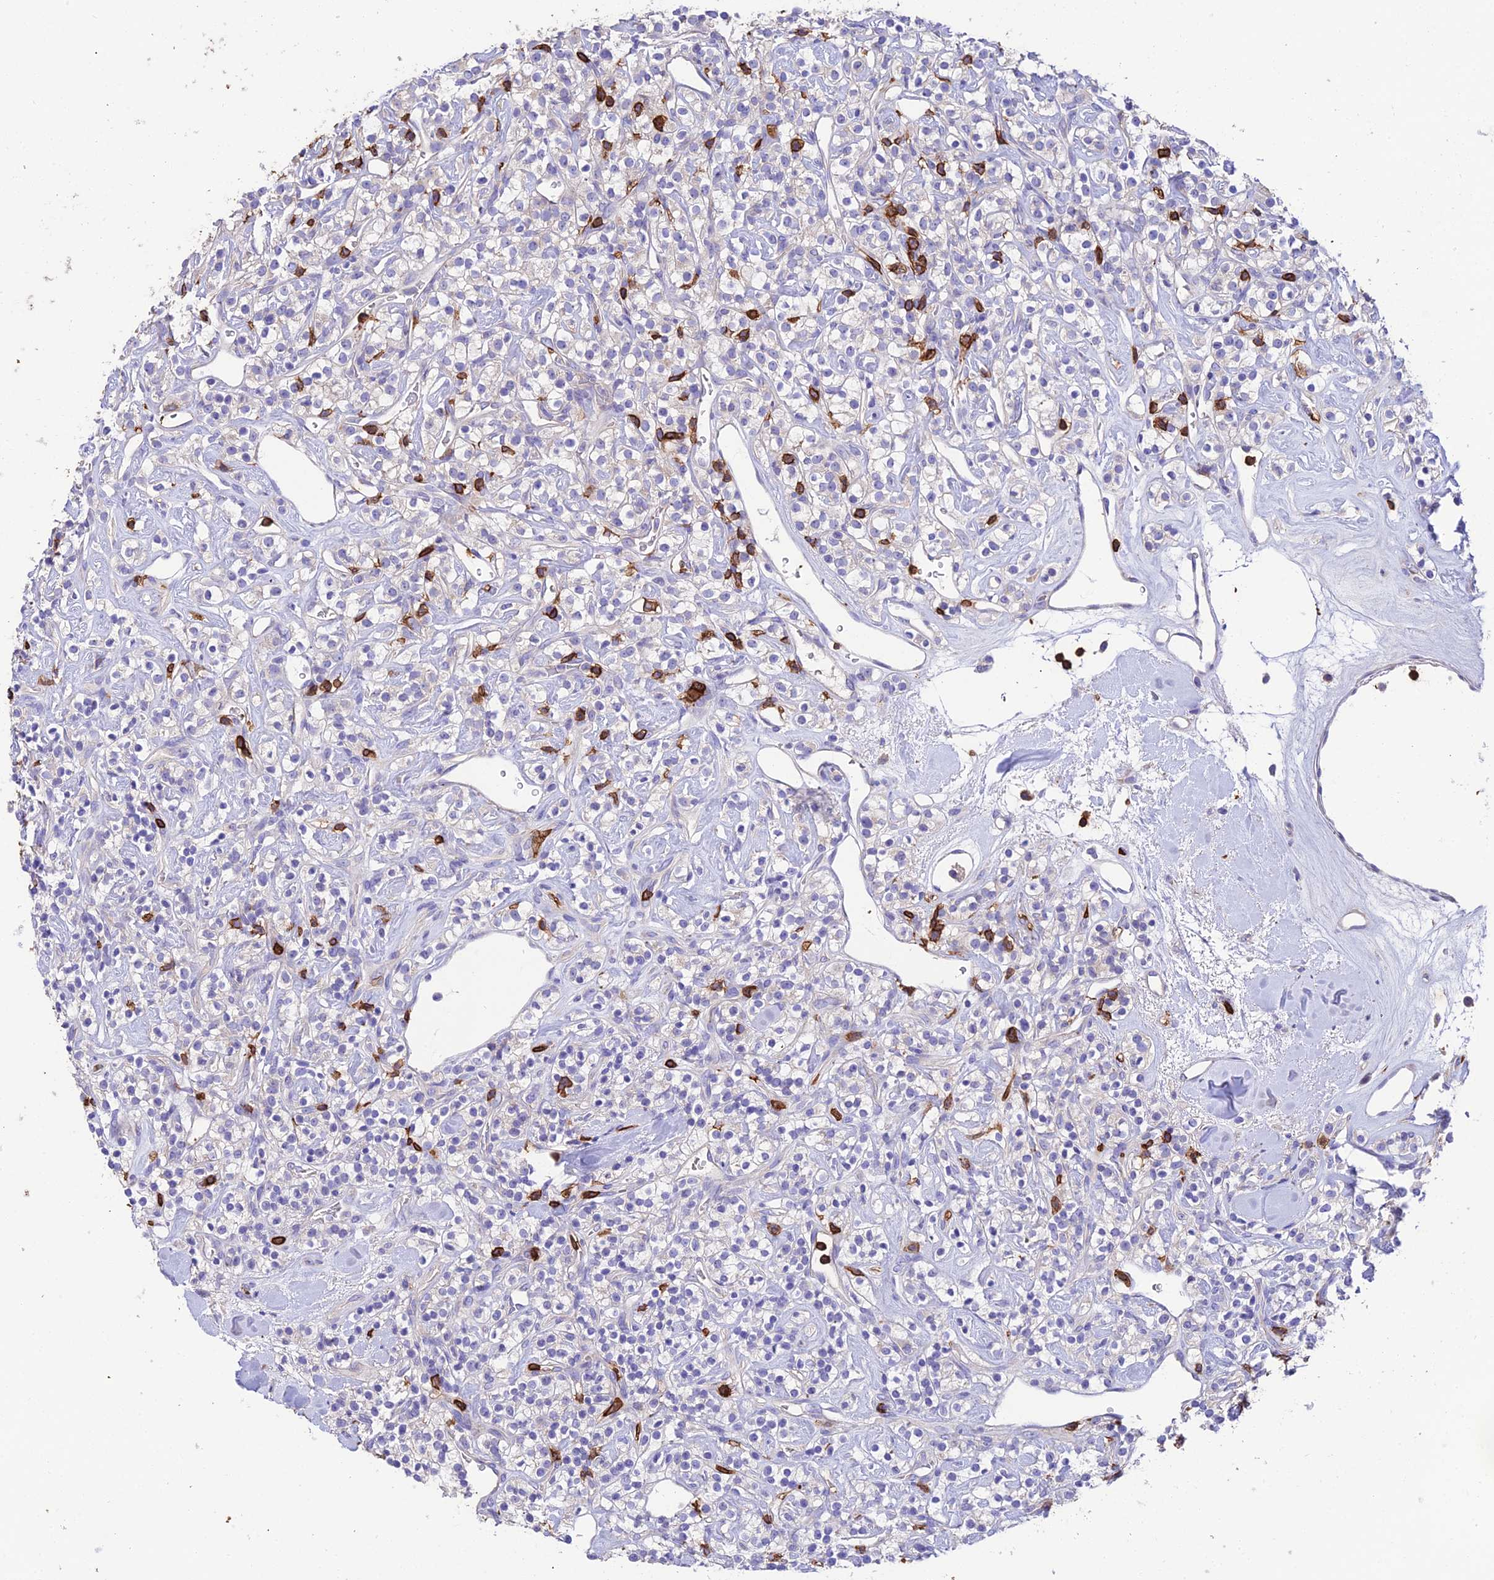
{"staining": {"intensity": "negative", "quantity": "none", "location": "none"}, "tissue": "renal cancer", "cell_type": "Tumor cells", "image_type": "cancer", "snomed": [{"axis": "morphology", "description": "Adenocarcinoma, NOS"}, {"axis": "topography", "description": "Kidney"}], "caption": "This is an immunohistochemistry (IHC) image of renal cancer. There is no positivity in tumor cells.", "gene": "PTPRCAP", "patient": {"sex": "male", "age": 77}}